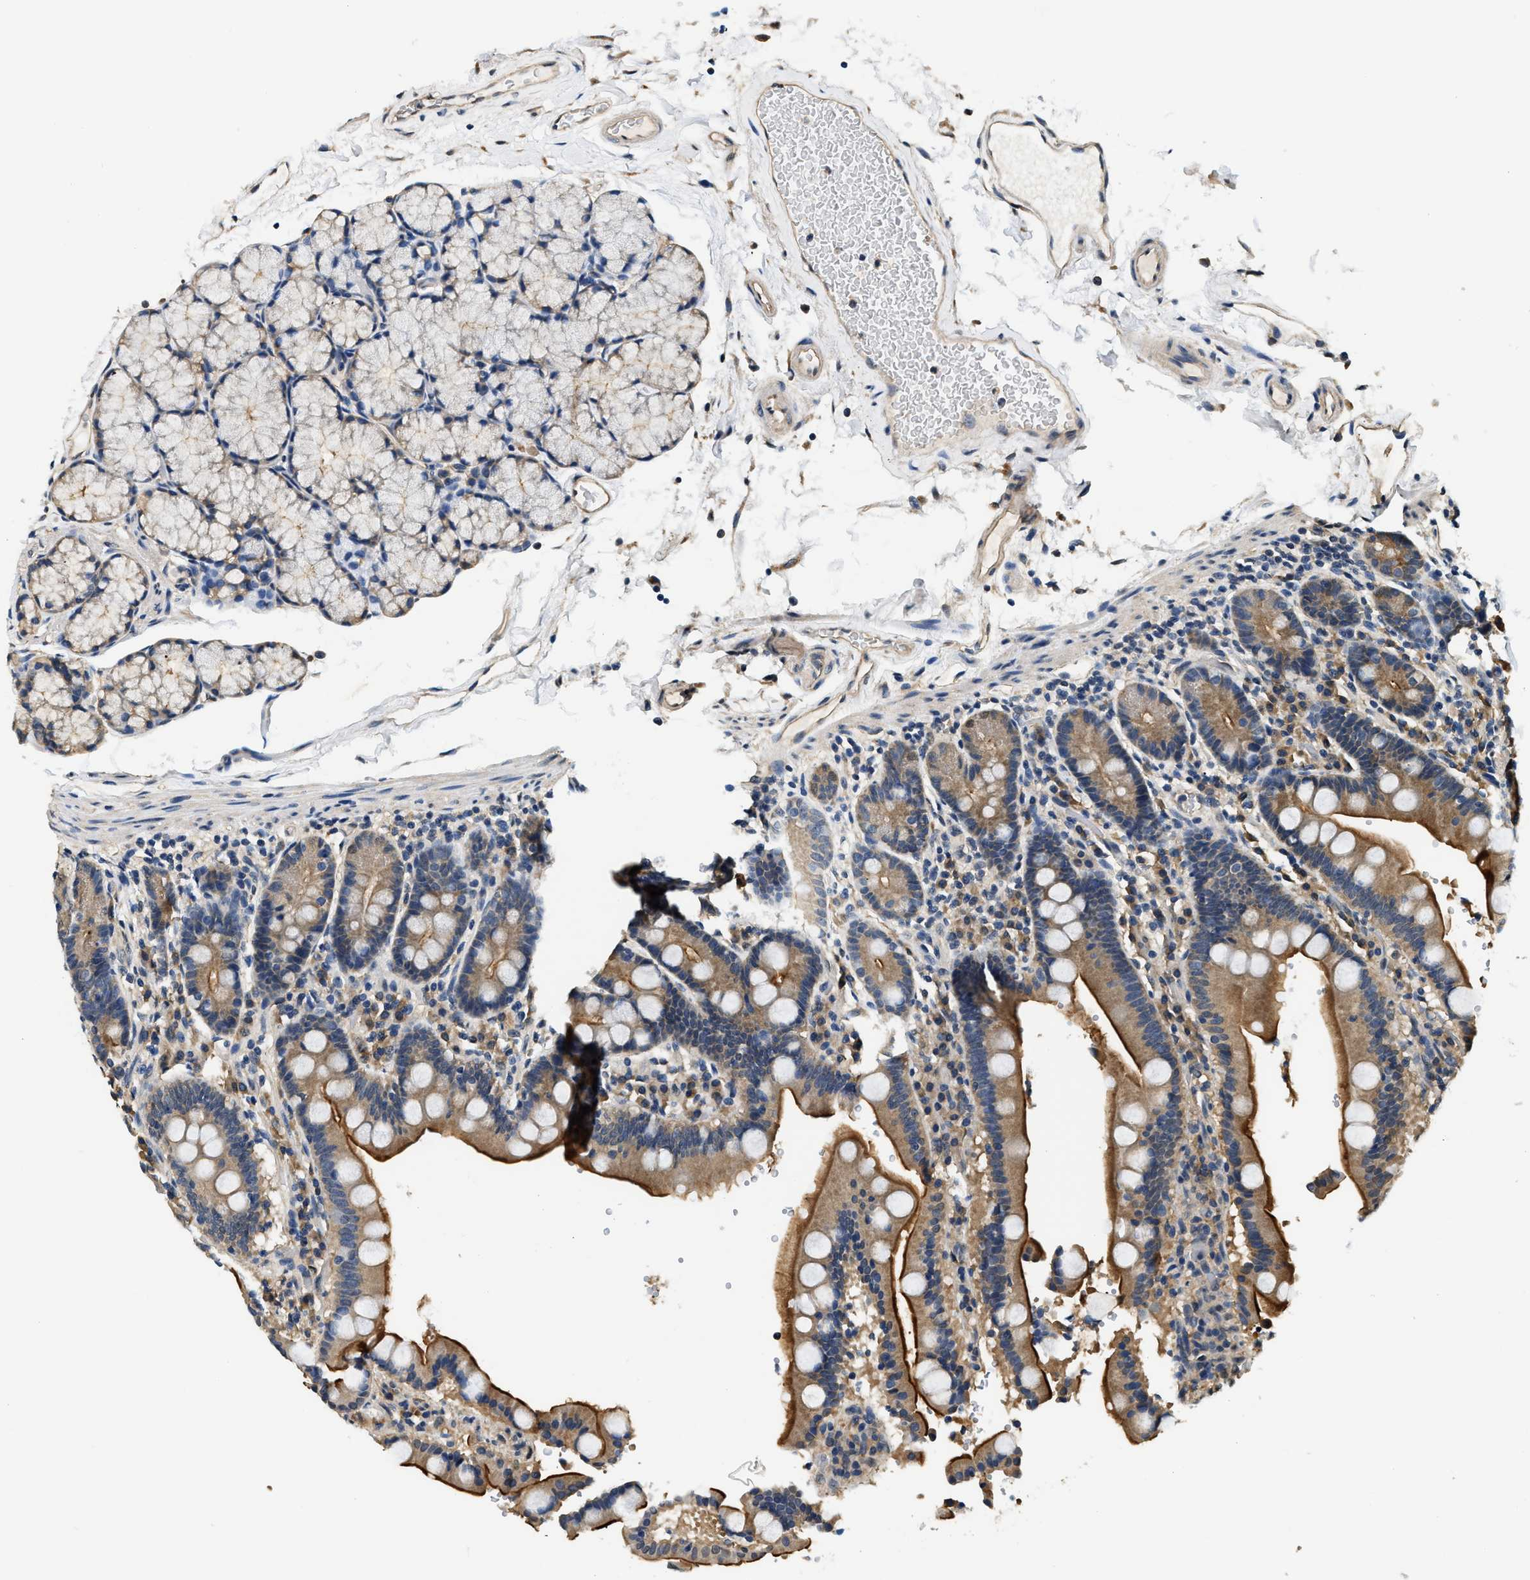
{"staining": {"intensity": "moderate", "quantity": "25%-75%", "location": "cytoplasmic/membranous"}, "tissue": "duodenum", "cell_type": "Glandular cells", "image_type": "normal", "snomed": [{"axis": "morphology", "description": "Normal tissue, NOS"}, {"axis": "topography", "description": "Small intestine, NOS"}], "caption": "Benign duodenum shows moderate cytoplasmic/membranous expression in about 25%-75% of glandular cells (Brightfield microscopy of DAB IHC at high magnification)..", "gene": "BCL7C", "patient": {"sex": "female", "age": 71}}